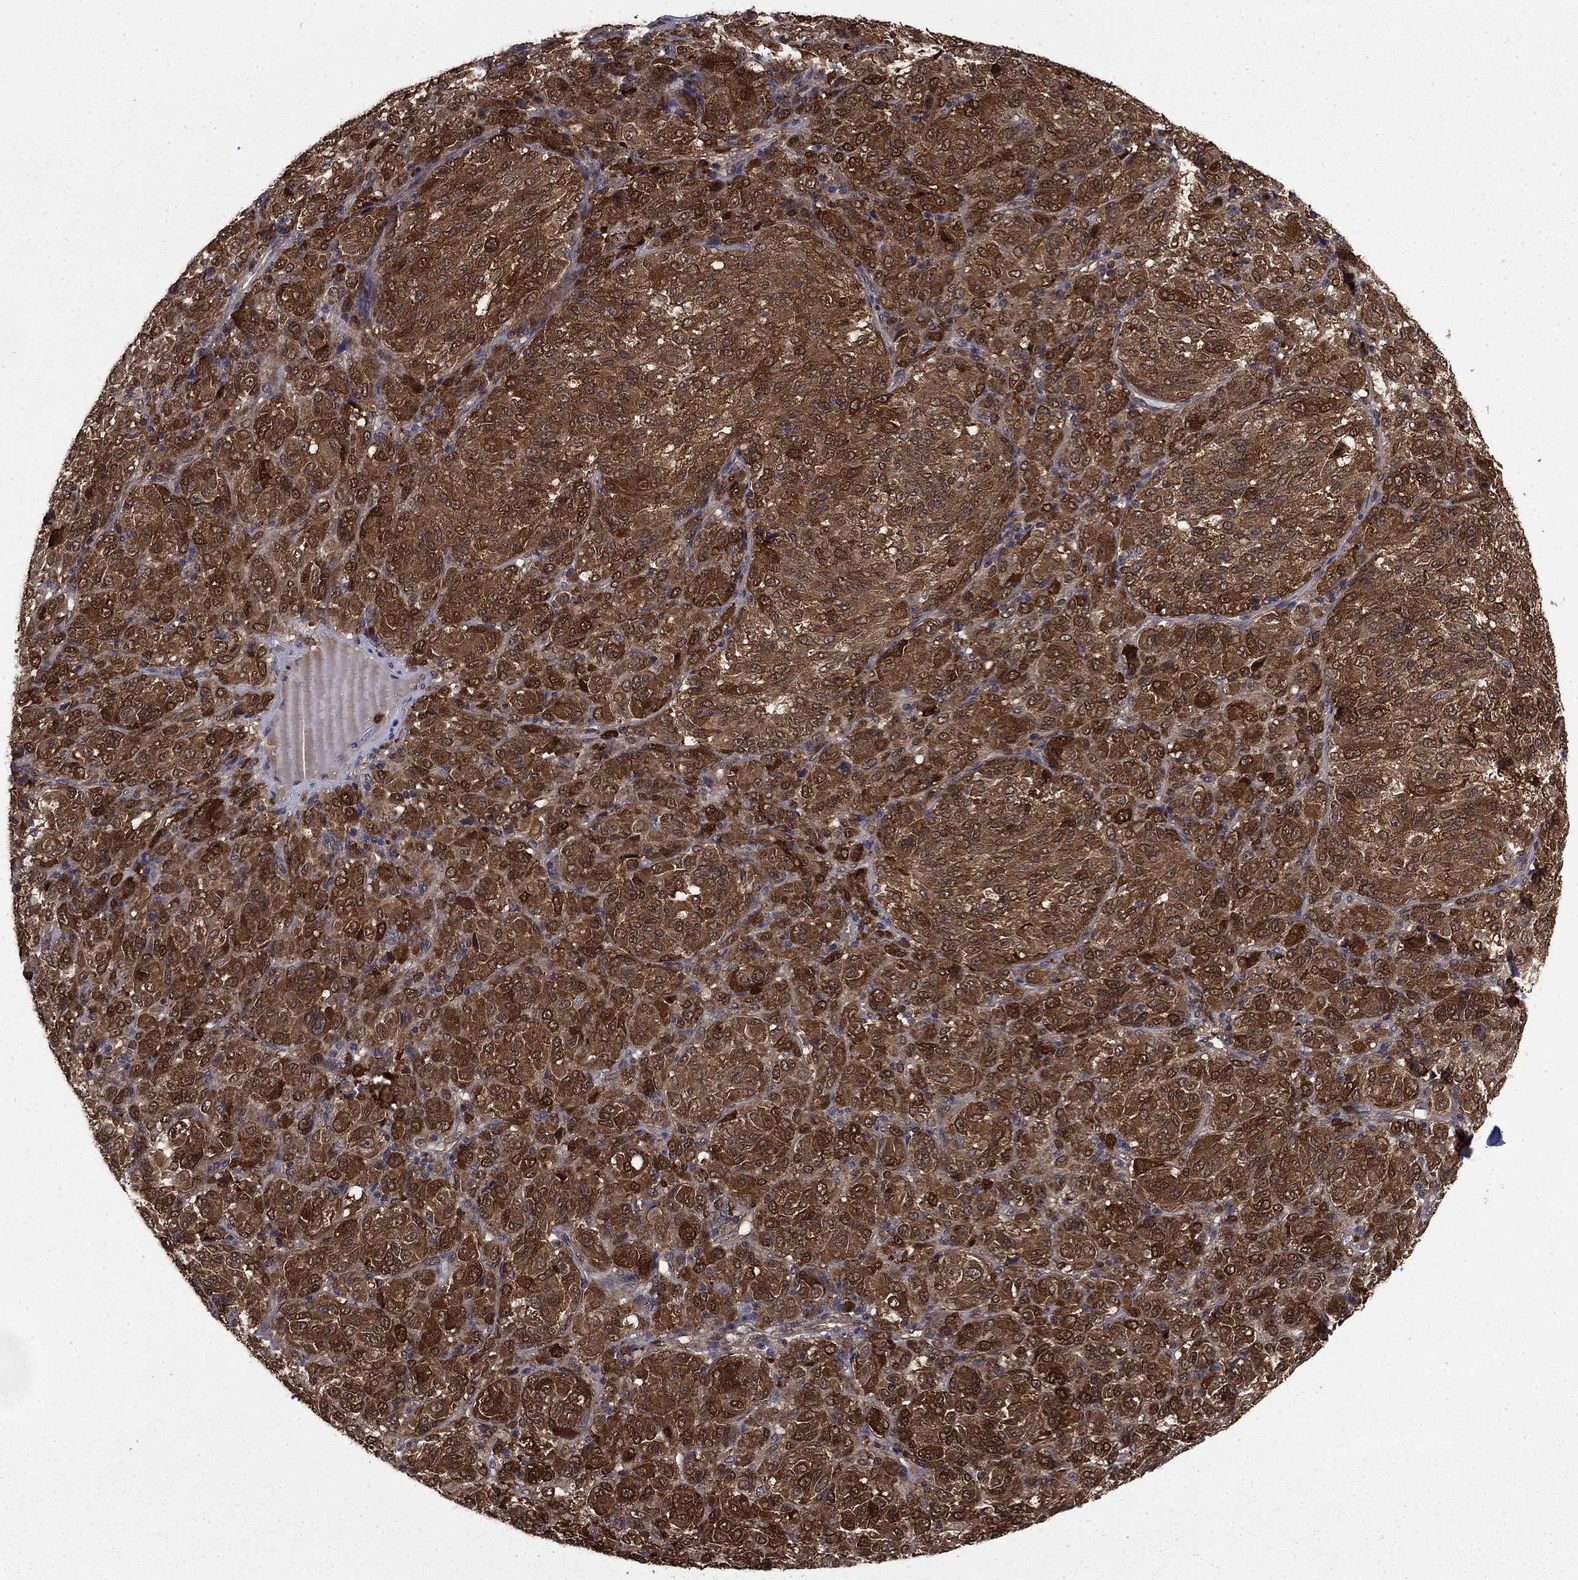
{"staining": {"intensity": "strong", "quantity": ">75%", "location": "cytoplasmic/membranous"}, "tissue": "melanoma", "cell_type": "Tumor cells", "image_type": "cancer", "snomed": [{"axis": "morphology", "description": "Malignant melanoma, Metastatic site"}, {"axis": "topography", "description": "Brain"}], "caption": "A brown stain highlights strong cytoplasmic/membranous positivity of a protein in human melanoma tumor cells.", "gene": "FKBP4", "patient": {"sex": "female", "age": 56}}